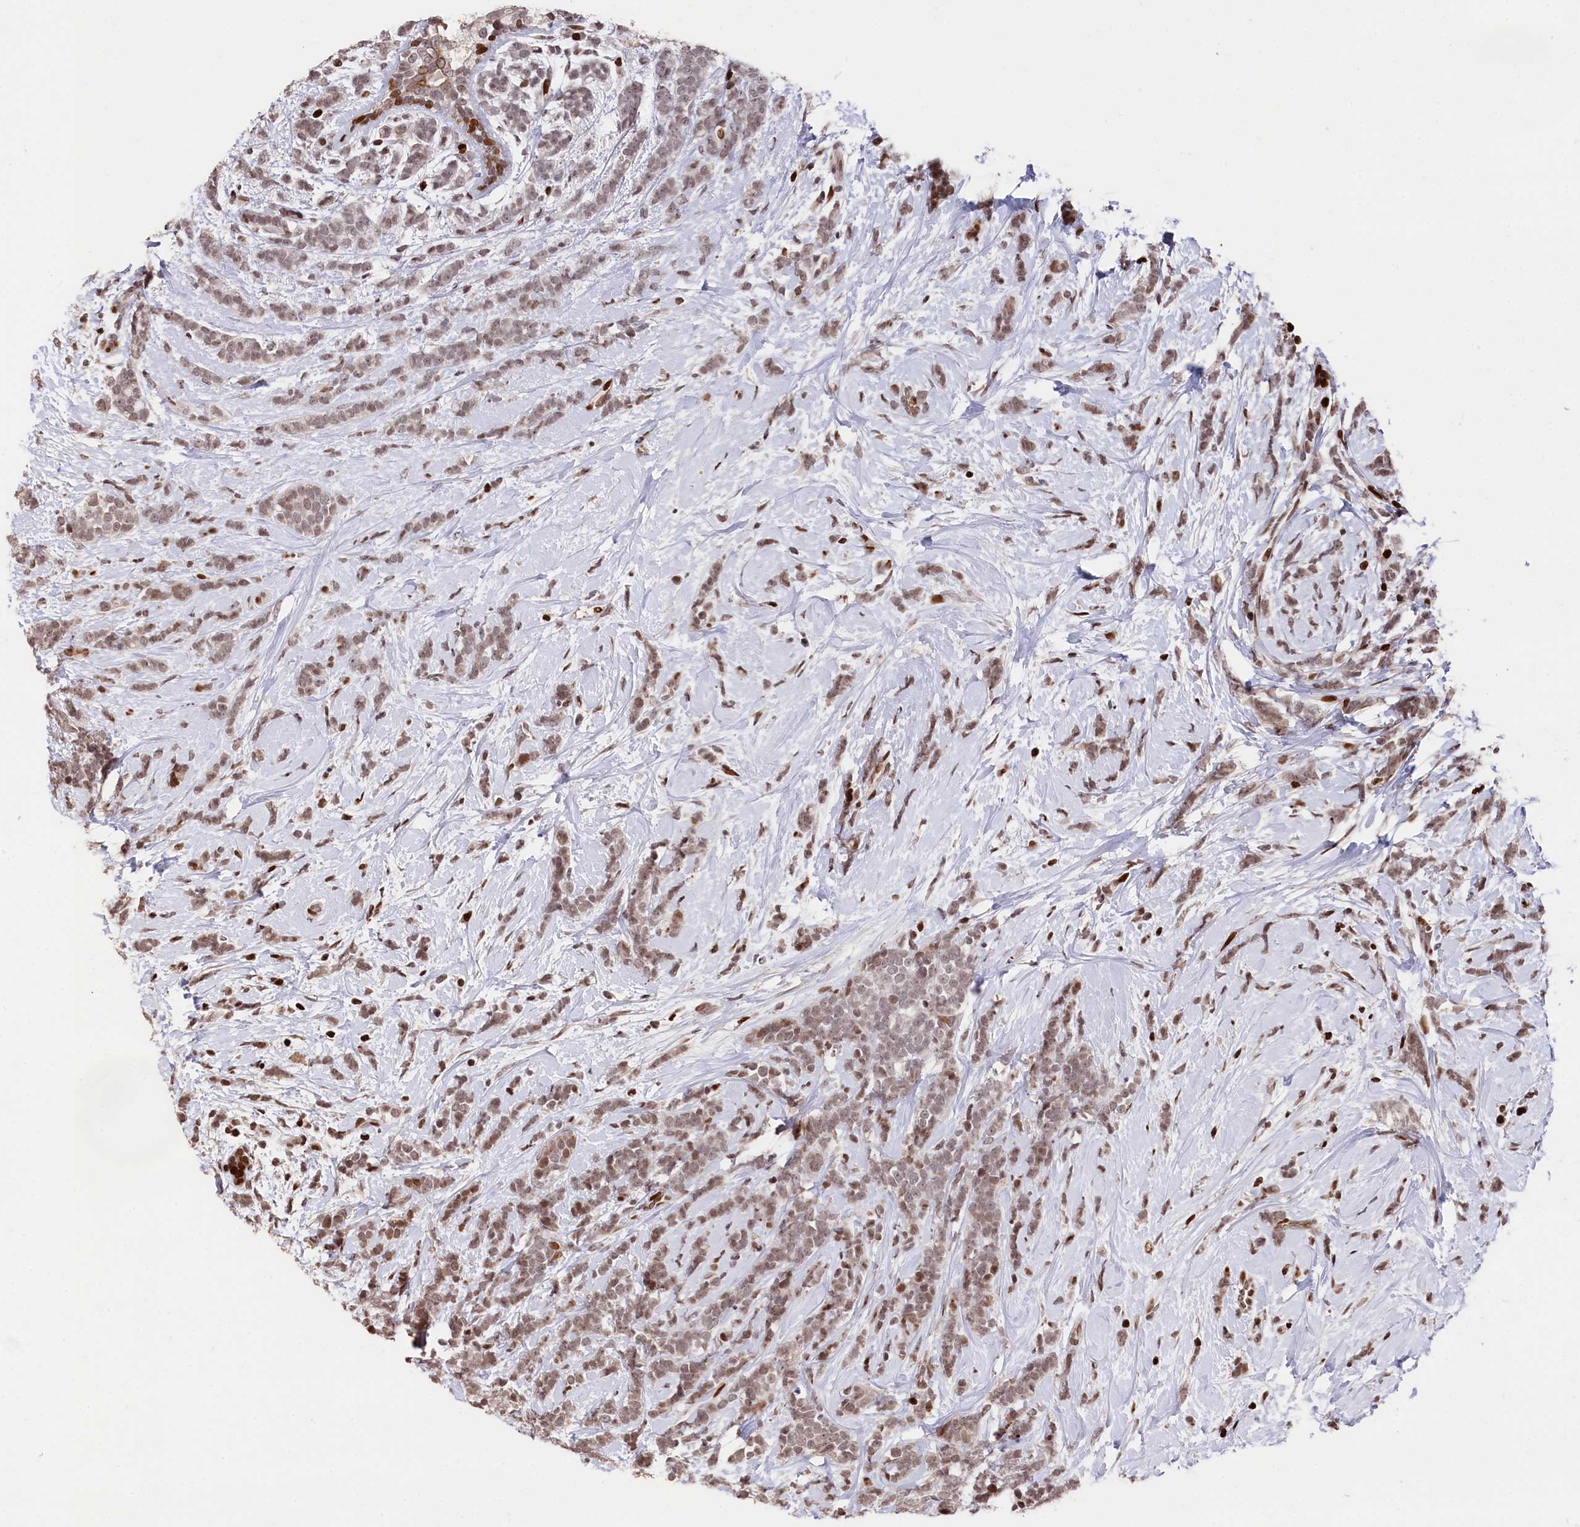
{"staining": {"intensity": "moderate", "quantity": "<25%", "location": "nuclear"}, "tissue": "breast cancer", "cell_type": "Tumor cells", "image_type": "cancer", "snomed": [{"axis": "morphology", "description": "Lobular carcinoma"}, {"axis": "topography", "description": "Breast"}], "caption": "Tumor cells display low levels of moderate nuclear expression in about <25% of cells in breast cancer (lobular carcinoma).", "gene": "MCF2L2", "patient": {"sex": "female", "age": 58}}